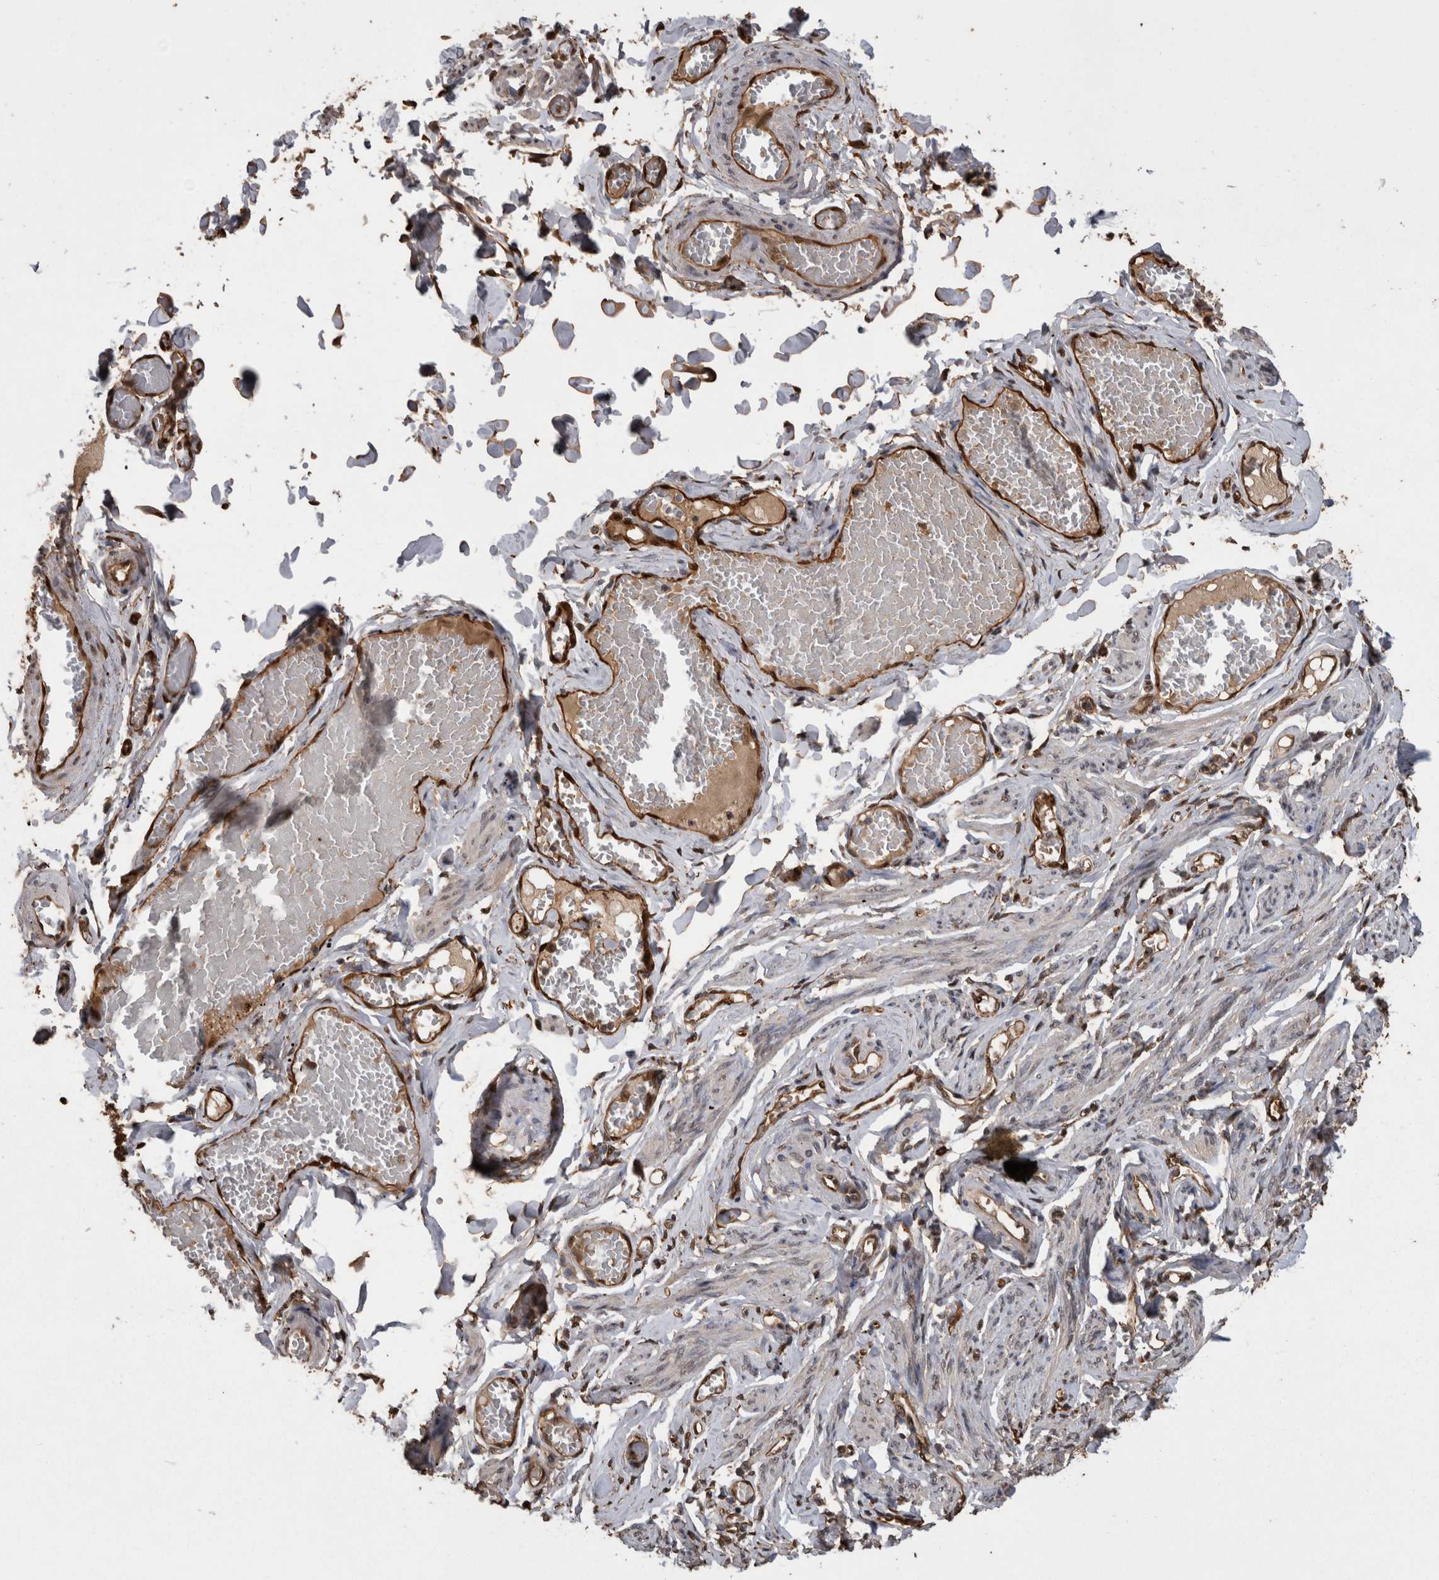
{"staining": {"intensity": "moderate", "quantity": ">75%", "location": "cytoplasmic/membranous"}, "tissue": "adipose tissue", "cell_type": "Adipocytes", "image_type": "normal", "snomed": [{"axis": "morphology", "description": "Normal tissue, NOS"}, {"axis": "topography", "description": "Vascular tissue"}, {"axis": "topography", "description": "Fallopian tube"}, {"axis": "topography", "description": "Ovary"}], "caption": "Moderate cytoplasmic/membranous staining is identified in about >75% of adipocytes in benign adipose tissue.", "gene": "LXN", "patient": {"sex": "female", "age": 67}}